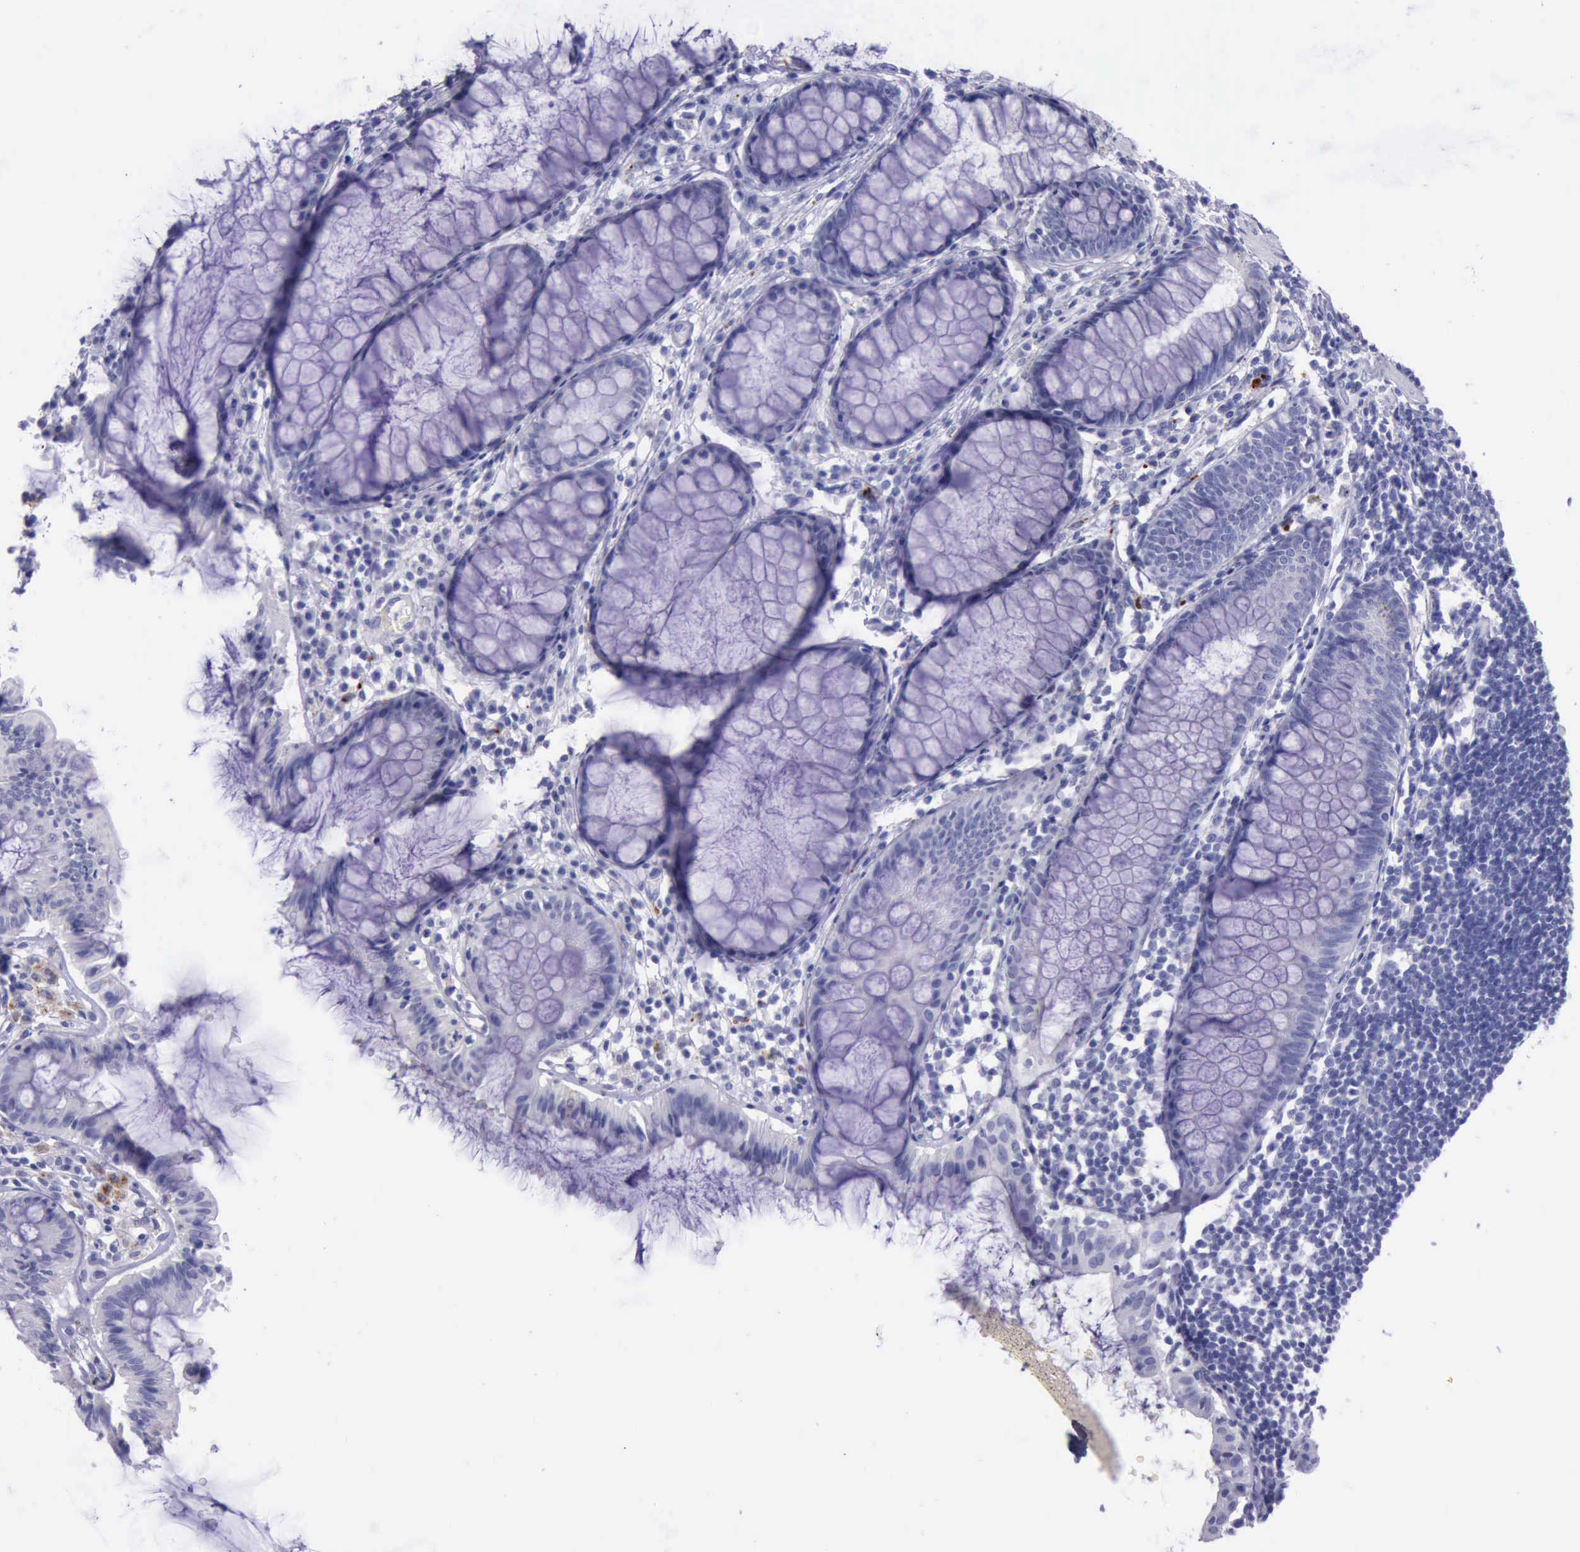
{"staining": {"intensity": "negative", "quantity": "none", "location": "none"}, "tissue": "rectum", "cell_type": "Glandular cells", "image_type": "normal", "snomed": [{"axis": "morphology", "description": "Normal tissue, NOS"}, {"axis": "topography", "description": "Rectum"}], "caption": "Glandular cells are negative for brown protein staining in unremarkable rectum. (DAB (3,3'-diaminobenzidine) IHC visualized using brightfield microscopy, high magnification).", "gene": "GLA", "patient": {"sex": "female", "age": 66}}